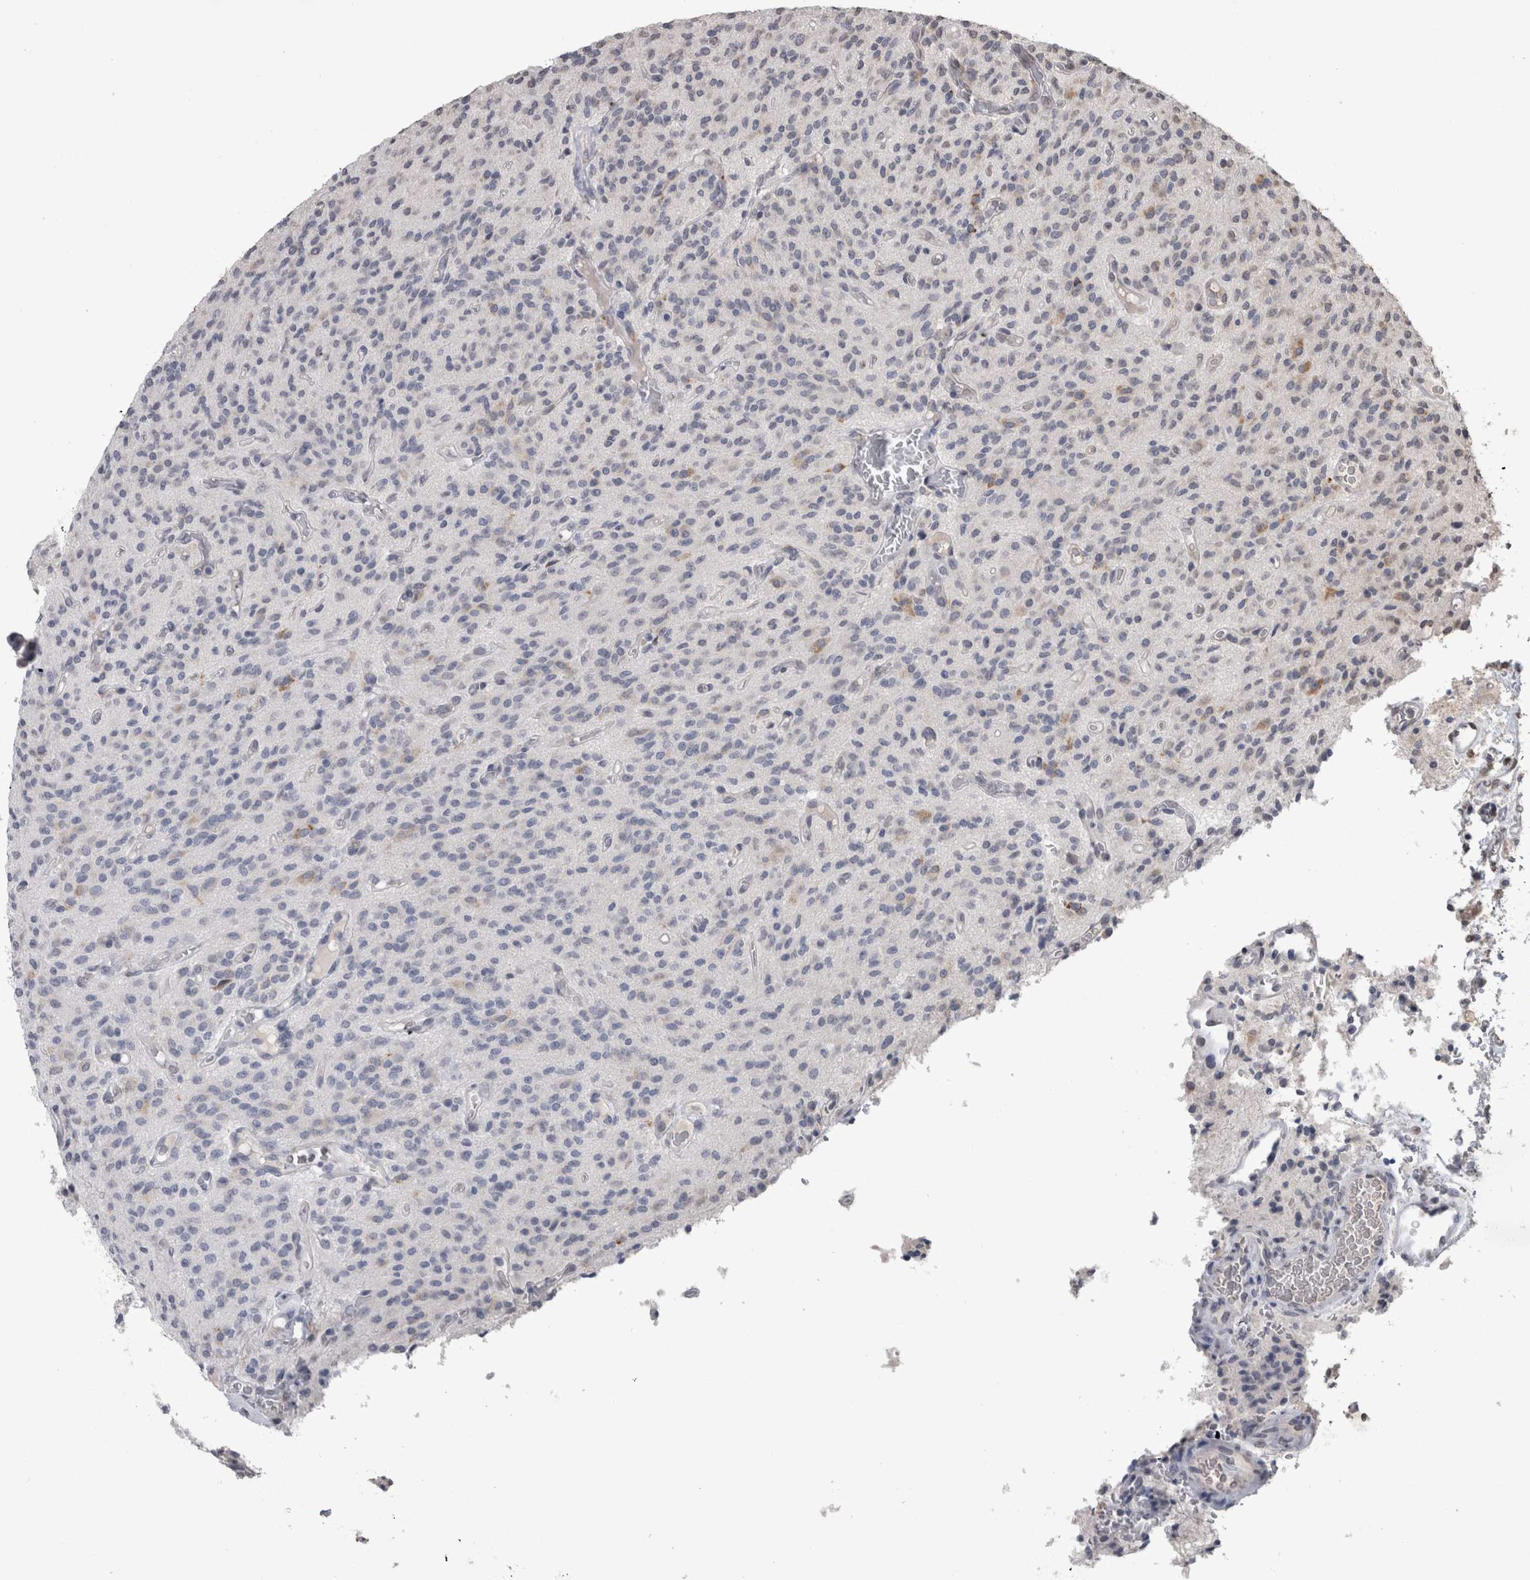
{"staining": {"intensity": "negative", "quantity": "none", "location": "none"}, "tissue": "glioma", "cell_type": "Tumor cells", "image_type": "cancer", "snomed": [{"axis": "morphology", "description": "Glioma, malignant, High grade"}, {"axis": "topography", "description": "Brain"}], "caption": "Immunohistochemistry of human malignant glioma (high-grade) exhibits no positivity in tumor cells. The staining is performed using DAB brown chromogen with nuclei counter-stained in using hematoxylin.", "gene": "PAX5", "patient": {"sex": "male", "age": 34}}